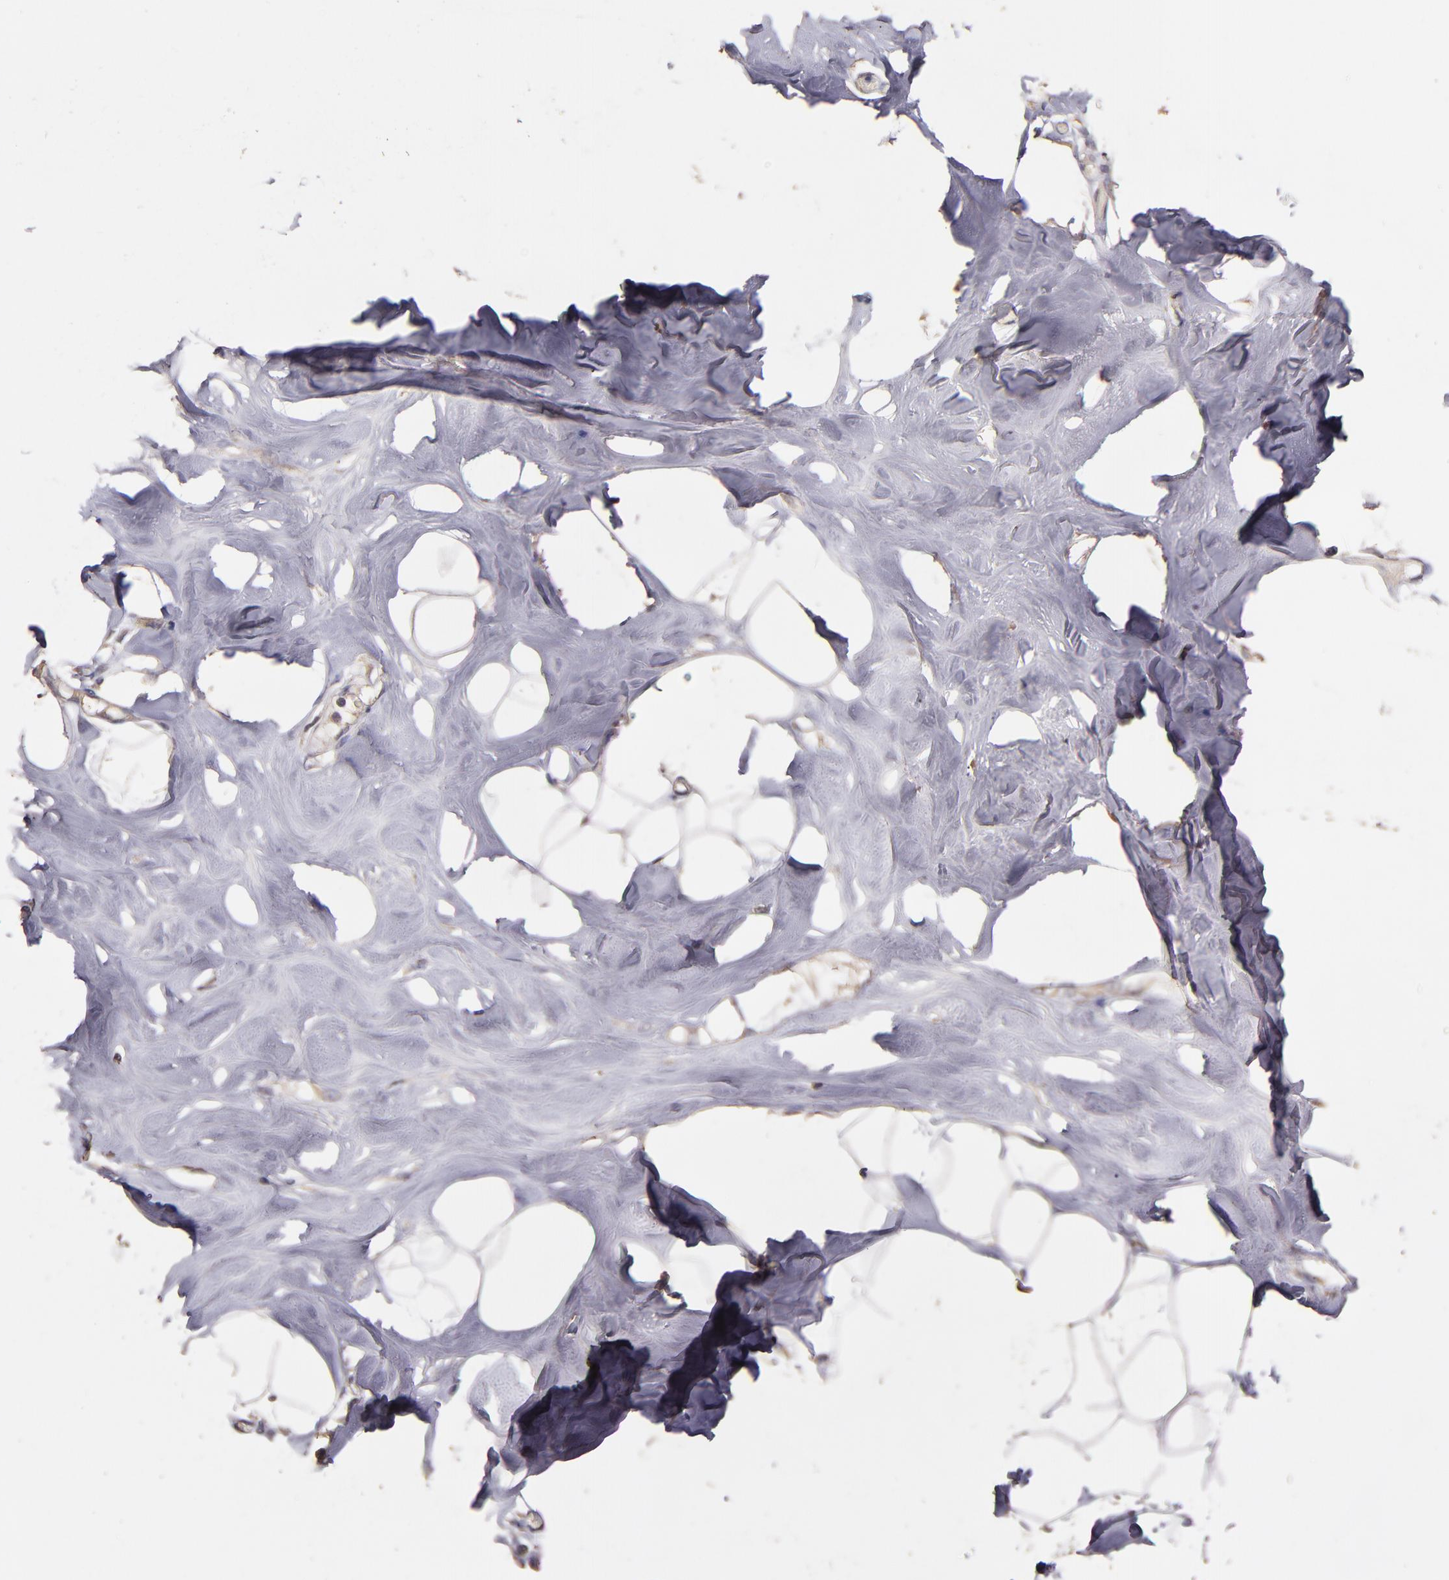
{"staining": {"intensity": "negative", "quantity": "none", "location": "none"}, "tissue": "breast", "cell_type": "Adipocytes", "image_type": "normal", "snomed": [{"axis": "morphology", "description": "Normal tissue, NOS"}, {"axis": "topography", "description": "Breast"}, {"axis": "topography", "description": "Soft tissue"}], "caption": "An immunohistochemistry (IHC) image of benign breast is shown. There is no staining in adipocytes of breast. (Stains: DAB immunohistochemistry with hematoxylin counter stain, Microscopy: brightfield microscopy at high magnification).", "gene": "HECTD1", "patient": {"sex": "female", "age": 25}}